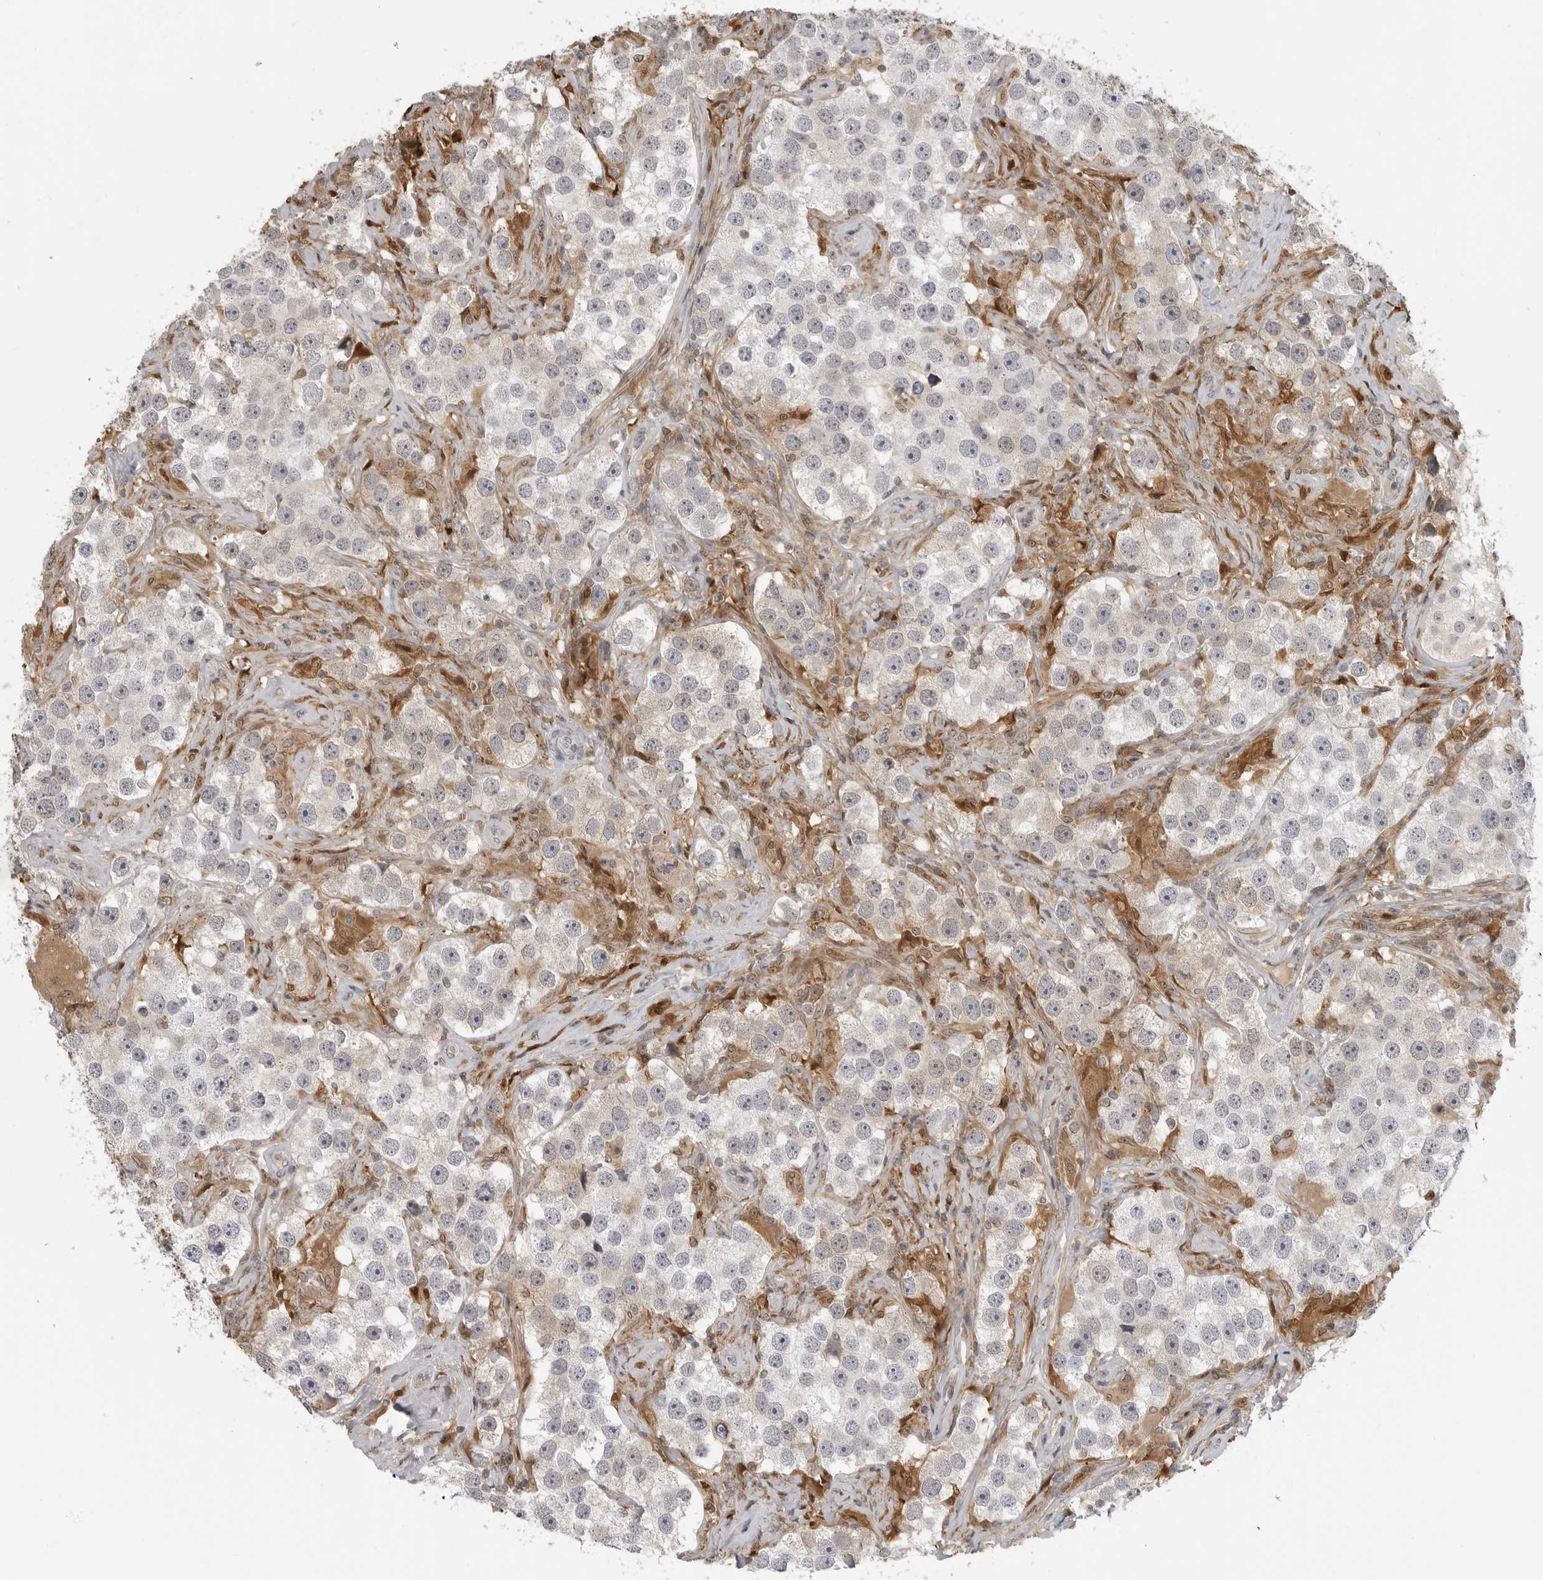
{"staining": {"intensity": "negative", "quantity": "none", "location": "none"}, "tissue": "testis cancer", "cell_type": "Tumor cells", "image_type": "cancer", "snomed": [{"axis": "morphology", "description": "Seminoma, NOS"}, {"axis": "topography", "description": "Testis"}], "caption": "A high-resolution histopathology image shows immunohistochemistry staining of seminoma (testis), which demonstrates no significant expression in tumor cells.", "gene": "CTIF", "patient": {"sex": "male", "age": 49}}